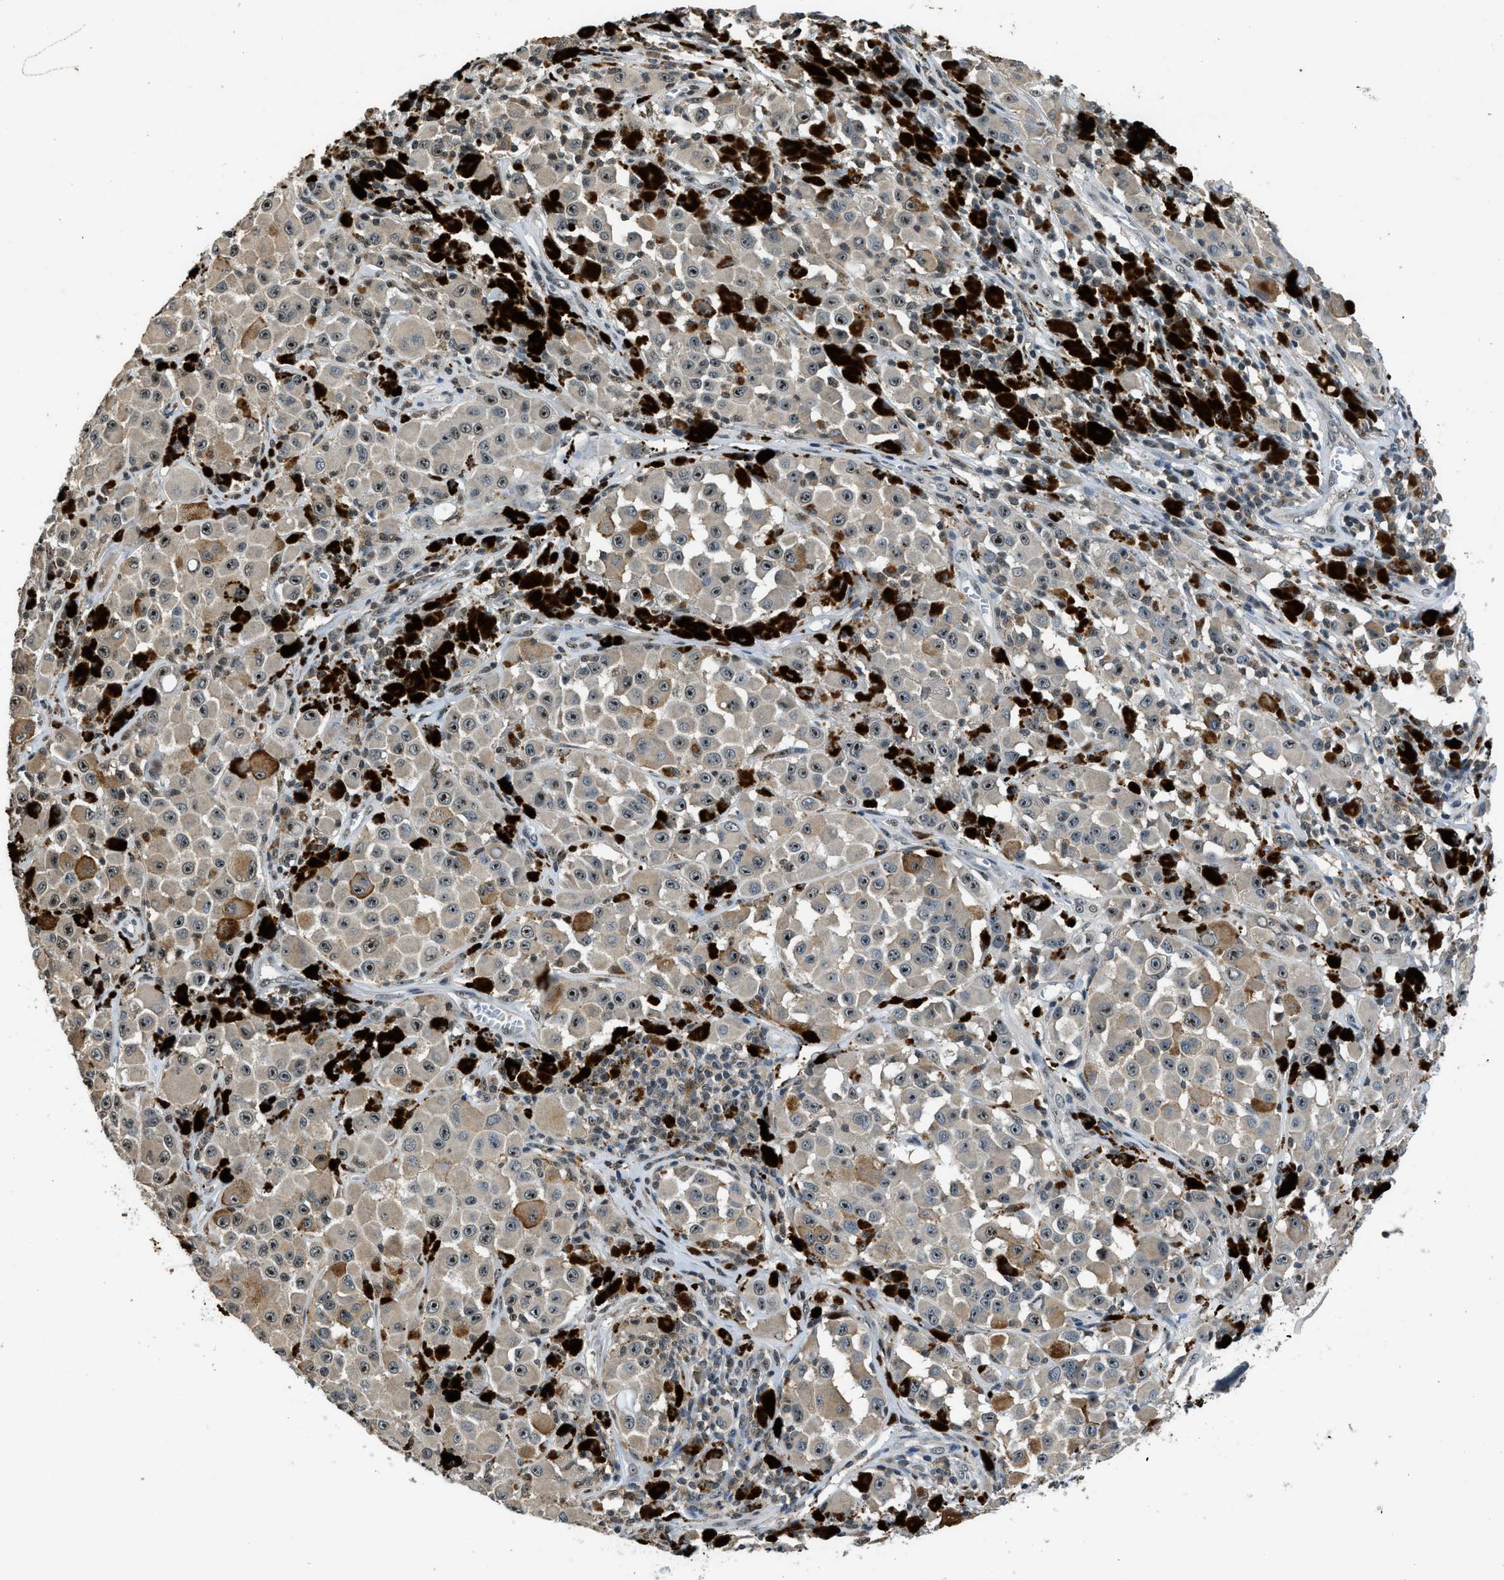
{"staining": {"intensity": "moderate", "quantity": "25%-75%", "location": "cytoplasmic/membranous,nuclear"}, "tissue": "melanoma", "cell_type": "Tumor cells", "image_type": "cancer", "snomed": [{"axis": "morphology", "description": "Malignant melanoma, NOS"}, {"axis": "topography", "description": "Skin"}], "caption": "Tumor cells display medium levels of moderate cytoplasmic/membranous and nuclear staining in approximately 25%-75% of cells in human melanoma.", "gene": "SLC15A4", "patient": {"sex": "male", "age": 84}}